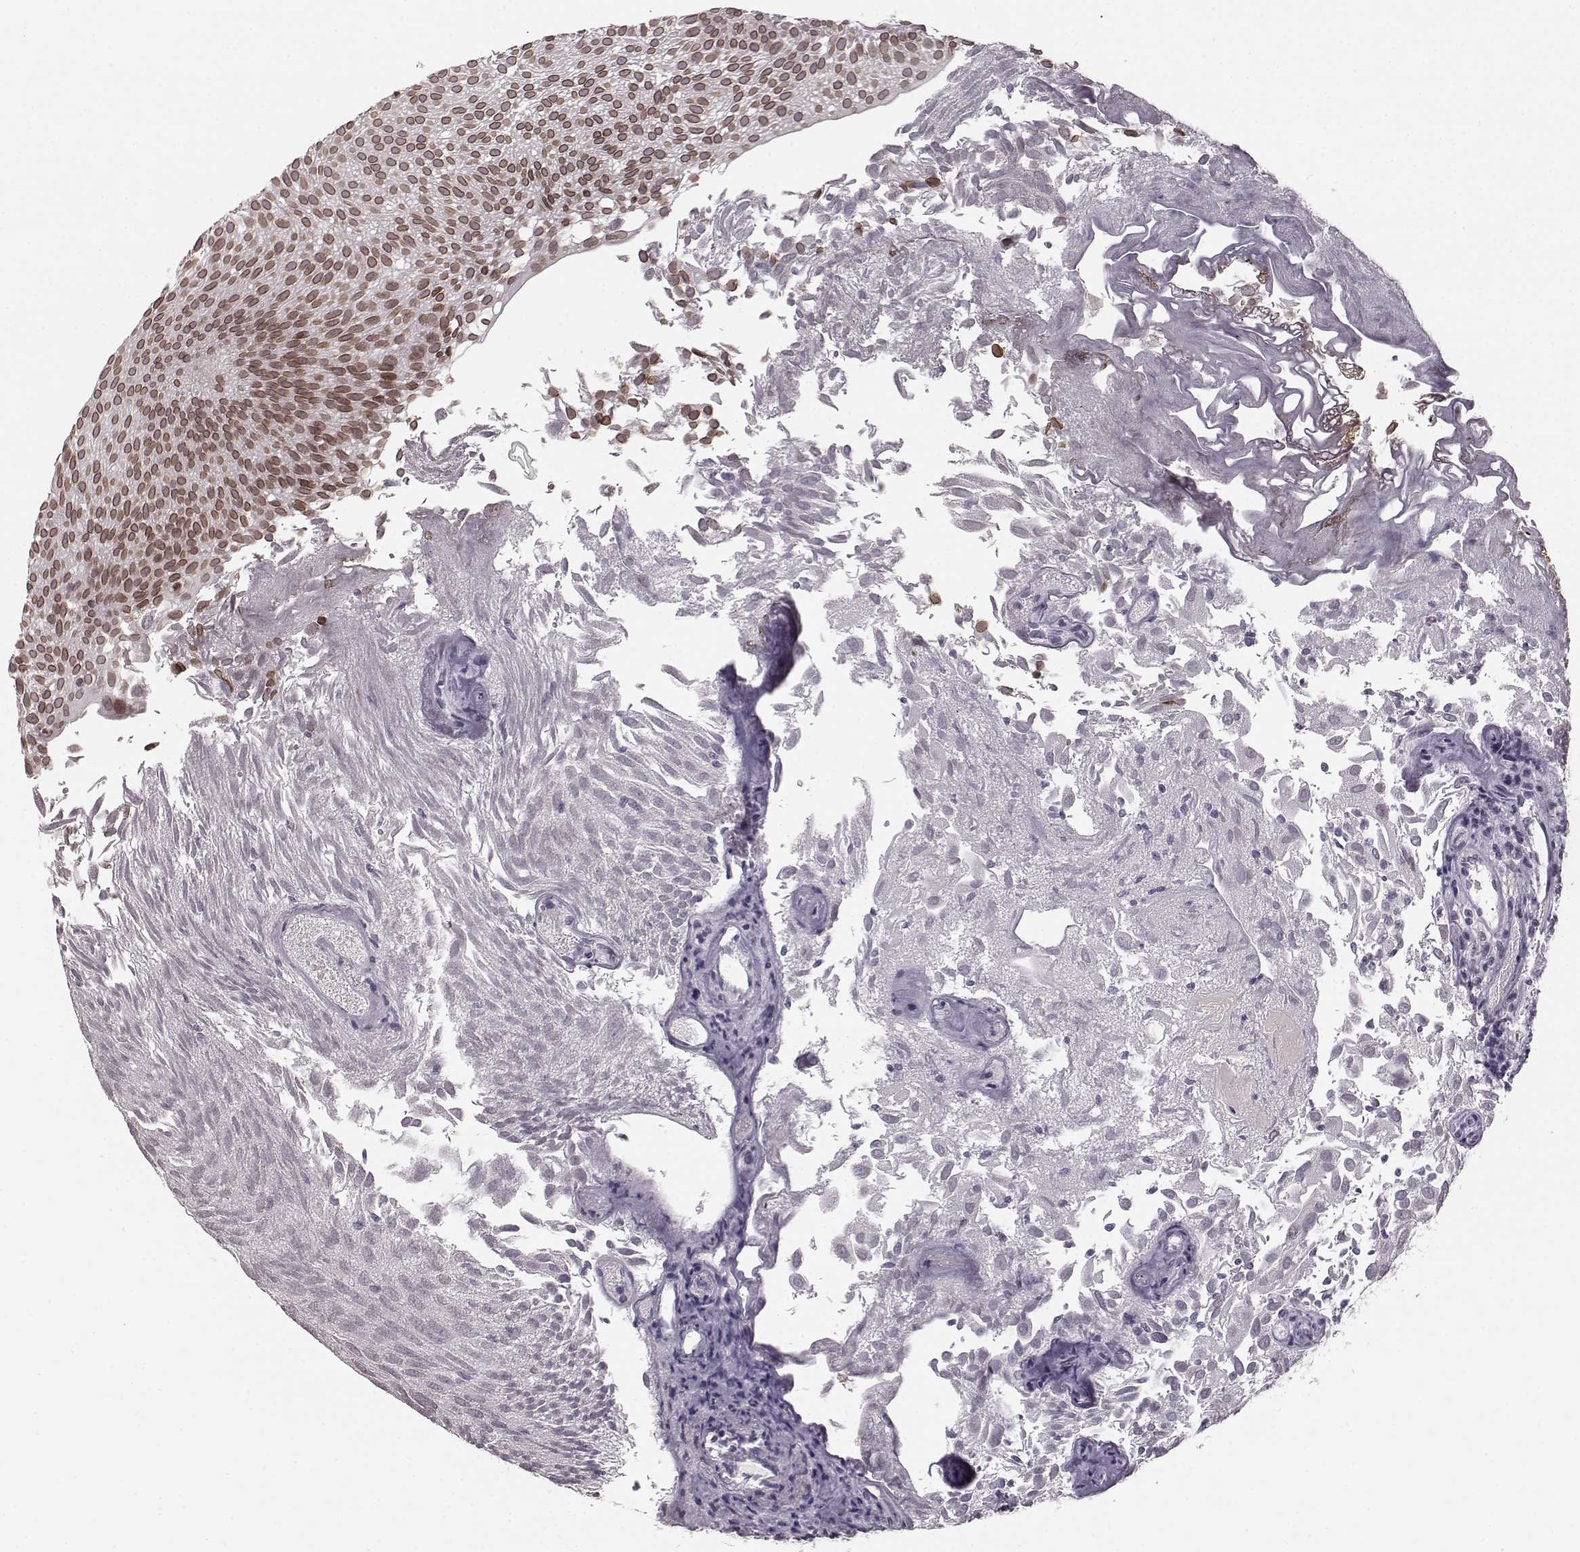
{"staining": {"intensity": "strong", "quantity": ">75%", "location": "cytoplasmic/membranous,nuclear"}, "tissue": "urothelial cancer", "cell_type": "Tumor cells", "image_type": "cancer", "snomed": [{"axis": "morphology", "description": "Urothelial carcinoma, Low grade"}, {"axis": "topography", "description": "Urinary bladder"}], "caption": "Human urothelial carcinoma (low-grade) stained with a protein marker demonstrates strong staining in tumor cells.", "gene": "DCAF12", "patient": {"sex": "male", "age": 52}}